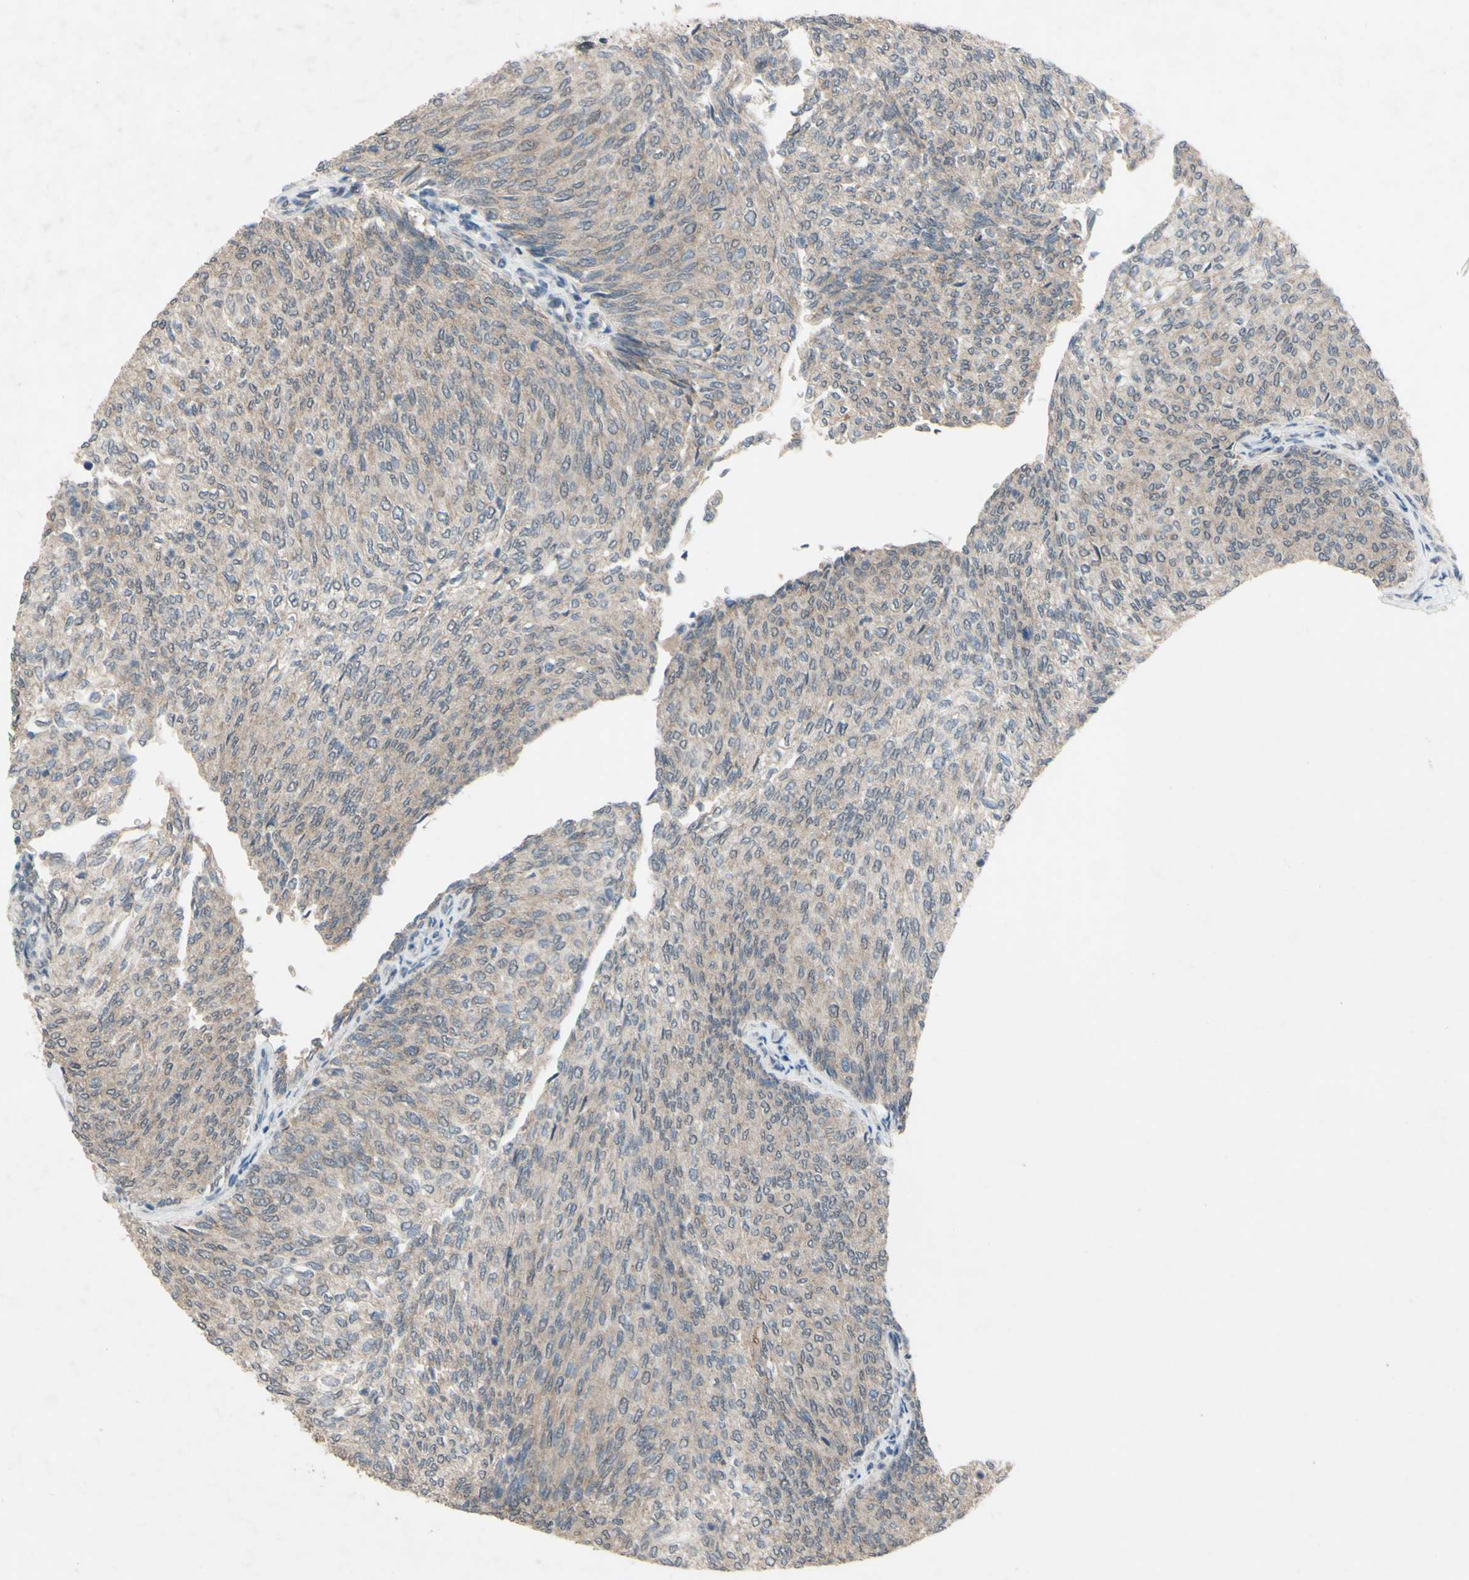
{"staining": {"intensity": "weak", "quantity": ">75%", "location": "cytoplasmic/membranous"}, "tissue": "urothelial cancer", "cell_type": "Tumor cells", "image_type": "cancer", "snomed": [{"axis": "morphology", "description": "Urothelial carcinoma, Low grade"}, {"axis": "topography", "description": "Urinary bladder"}], "caption": "Urothelial carcinoma (low-grade) was stained to show a protein in brown. There is low levels of weak cytoplasmic/membranous staining in about >75% of tumor cells.", "gene": "CDCP1", "patient": {"sex": "female", "age": 79}}